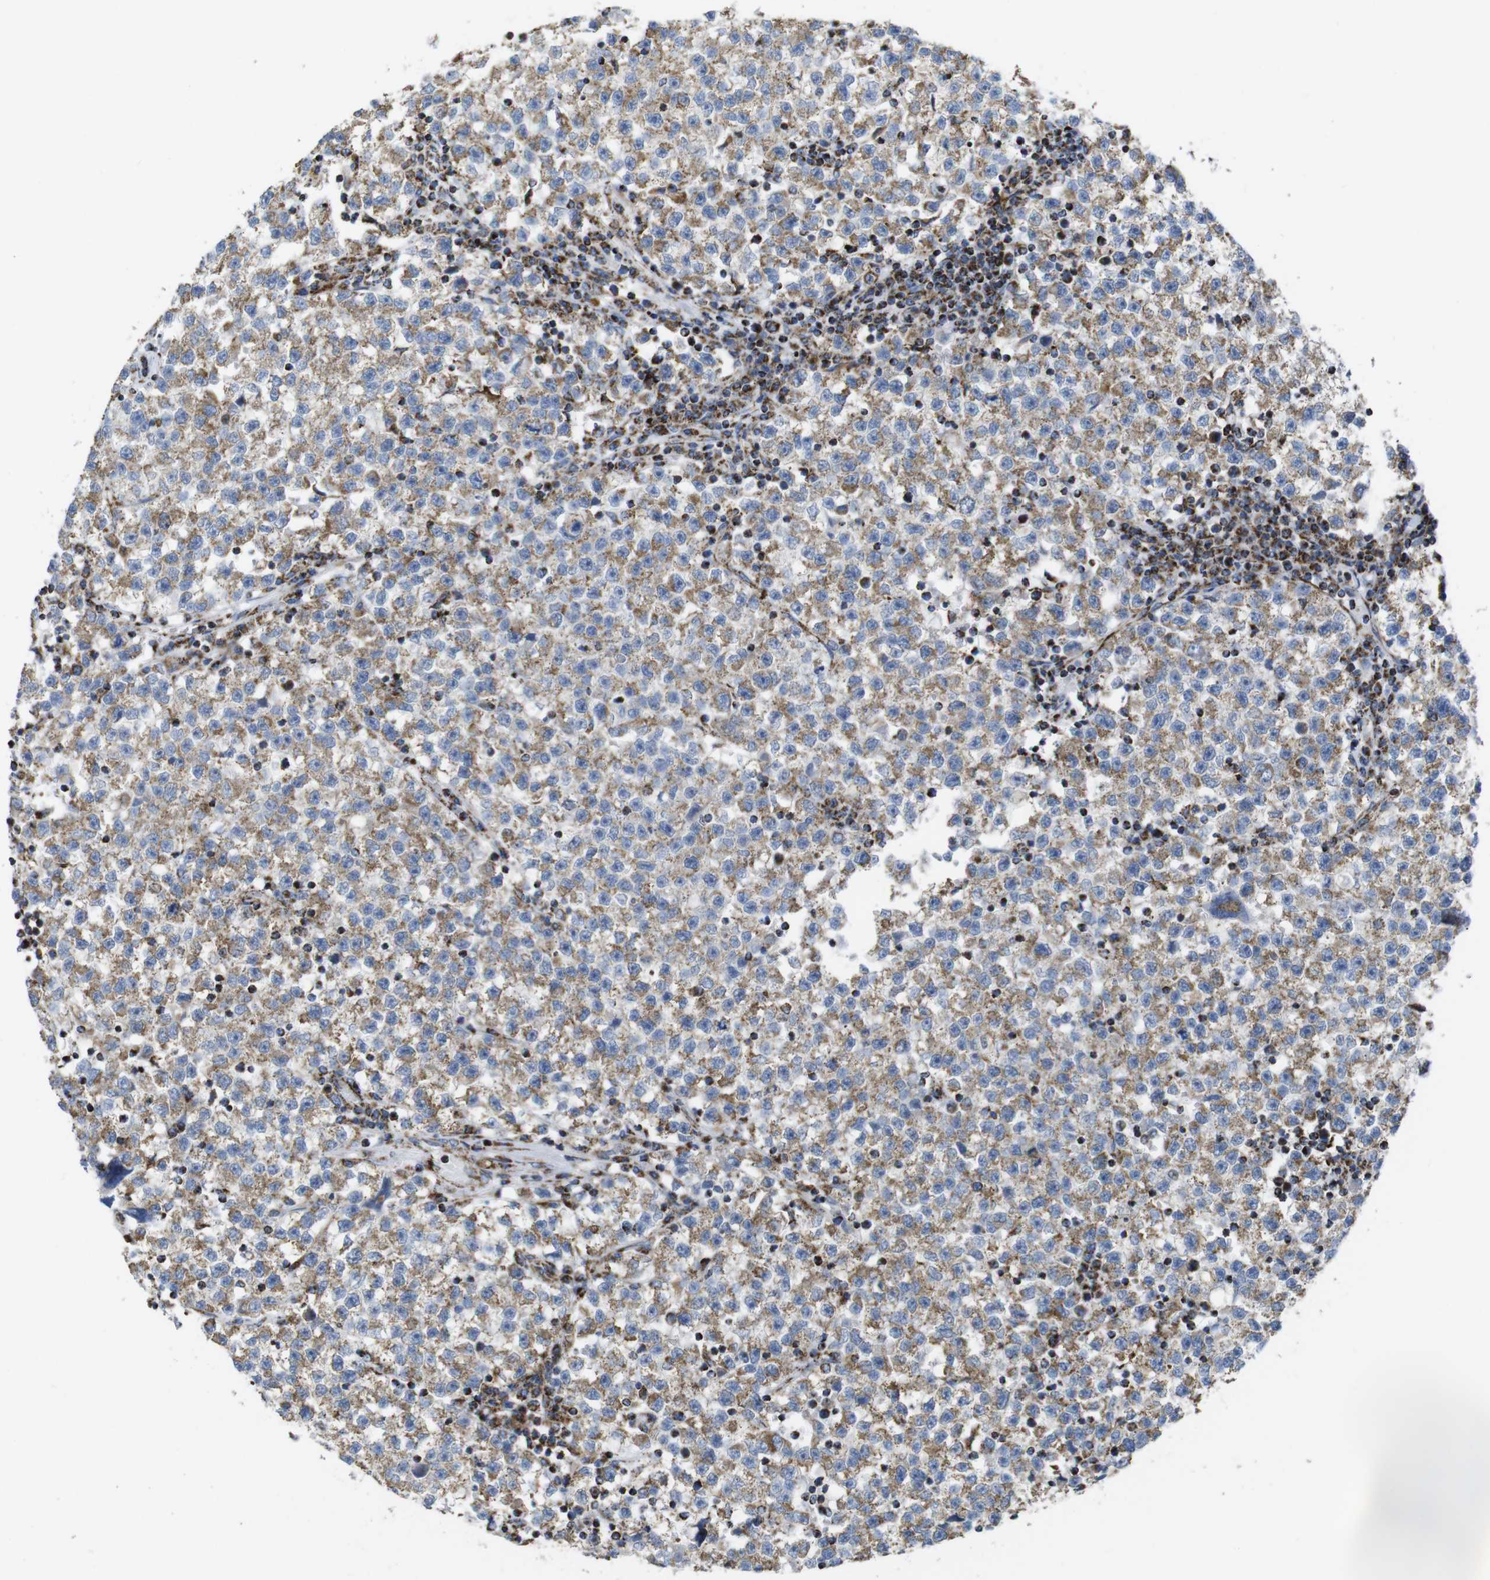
{"staining": {"intensity": "weak", "quantity": ">75%", "location": "cytoplasmic/membranous"}, "tissue": "testis cancer", "cell_type": "Tumor cells", "image_type": "cancer", "snomed": [{"axis": "morphology", "description": "Seminoma, NOS"}, {"axis": "topography", "description": "Testis"}], "caption": "An image showing weak cytoplasmic/membranous expression in approximately >75% of tumor cells in testis seminoma, as visualized by brown immunohistochemical staining.", "gene": "TMEM192", "patient": {"sex": "male", "age": 22}}